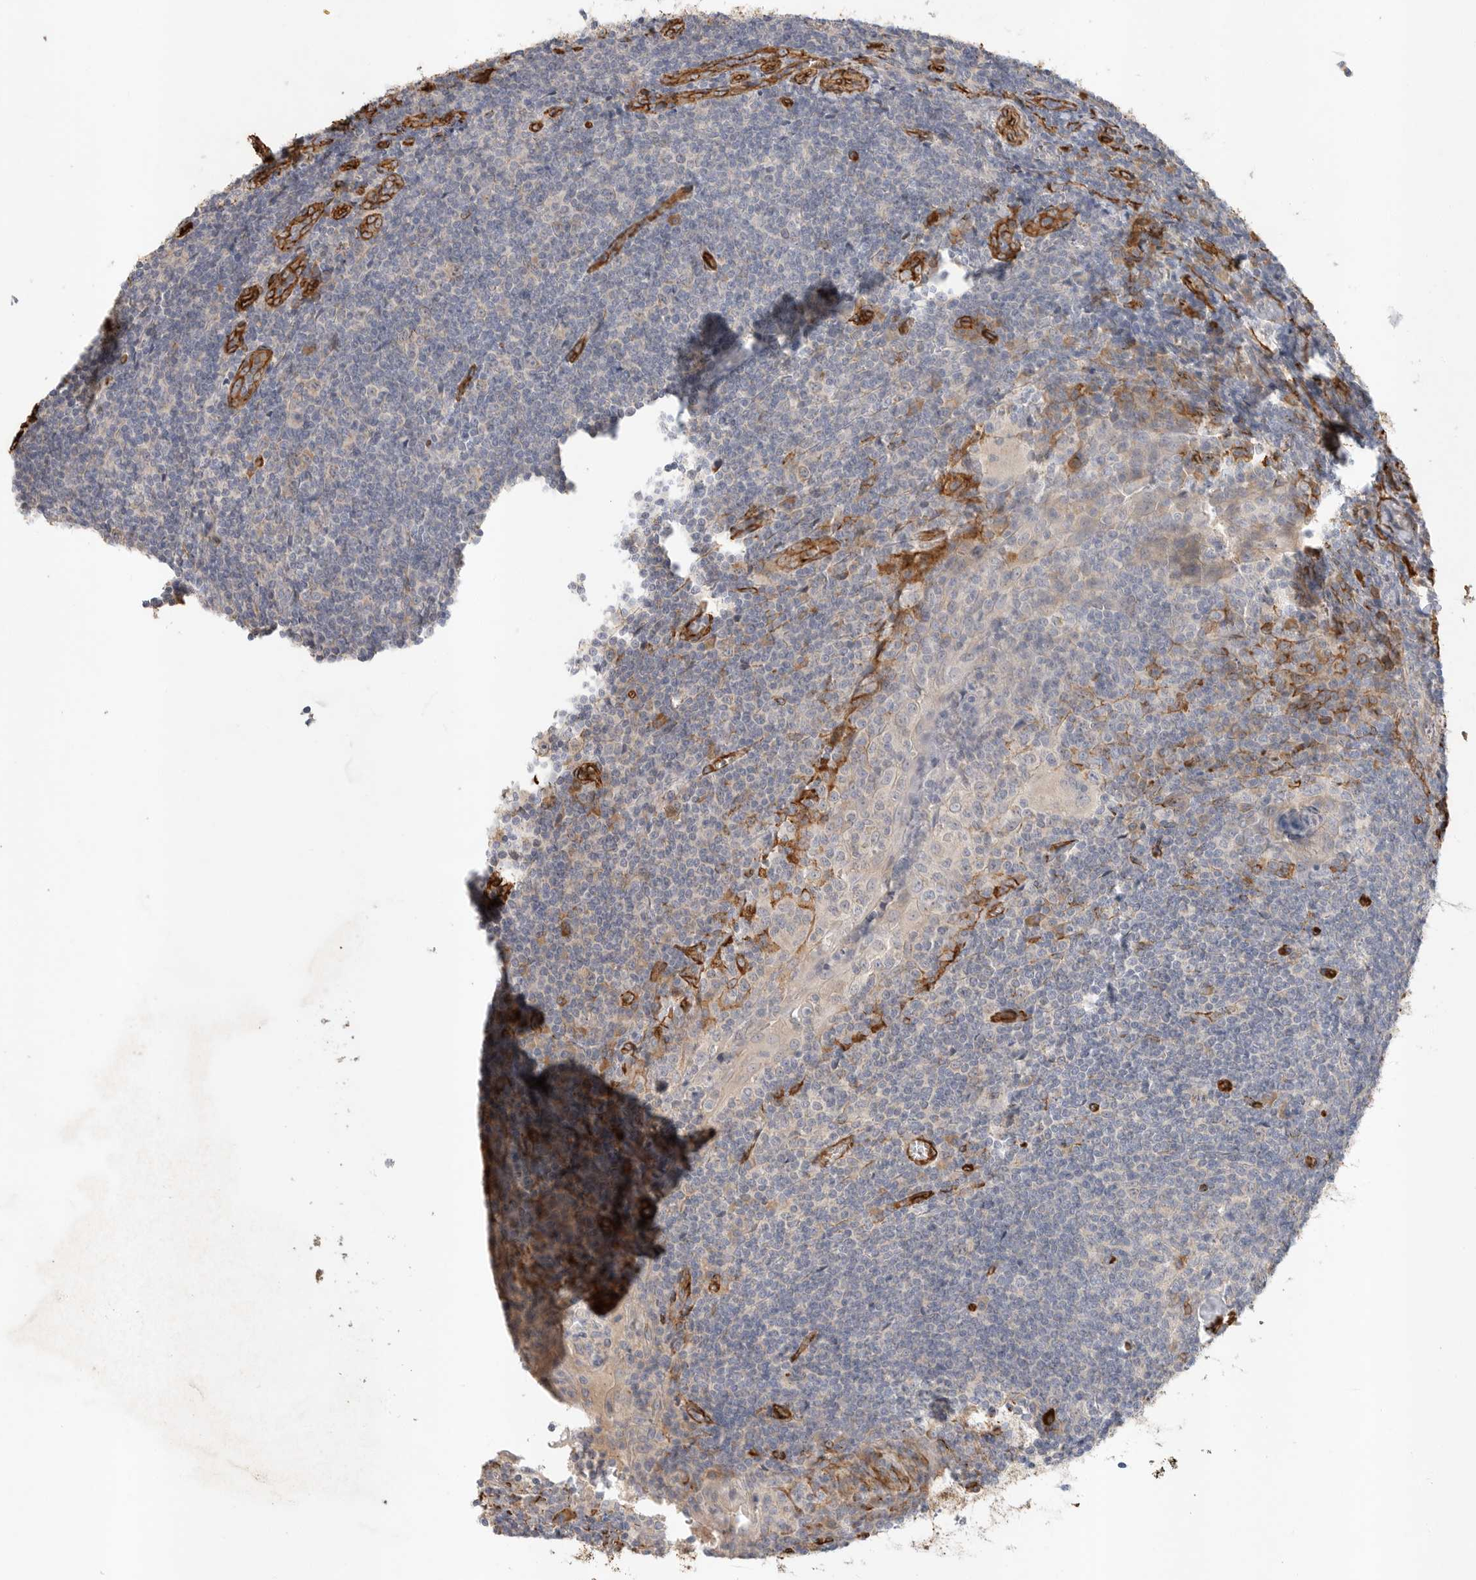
{"staining": {"intensity": "negative", "quantity": "none", "location": "none"}, "tissue": "tonsil", "cell_type": "Germinal center cells", "image_type": "normal", "snomed": [{"axis": "morphology", "description": "Normal tissue, NOS"}, {"axis": "topography", "description": "Tonsil"}], "caption": "High magnification brightfield microscopy of benign tonsil stained with DAB (3,3'-diaminobenzidine) (brown) and counterstained with hematoxylin (blue): germinal center cells show no significant staining. (DAB immunohistochemistry (IHC) with hematoxylin counter stain).", "gene": "JMJD4", "patient": {"sex": "male", "age": 37}}